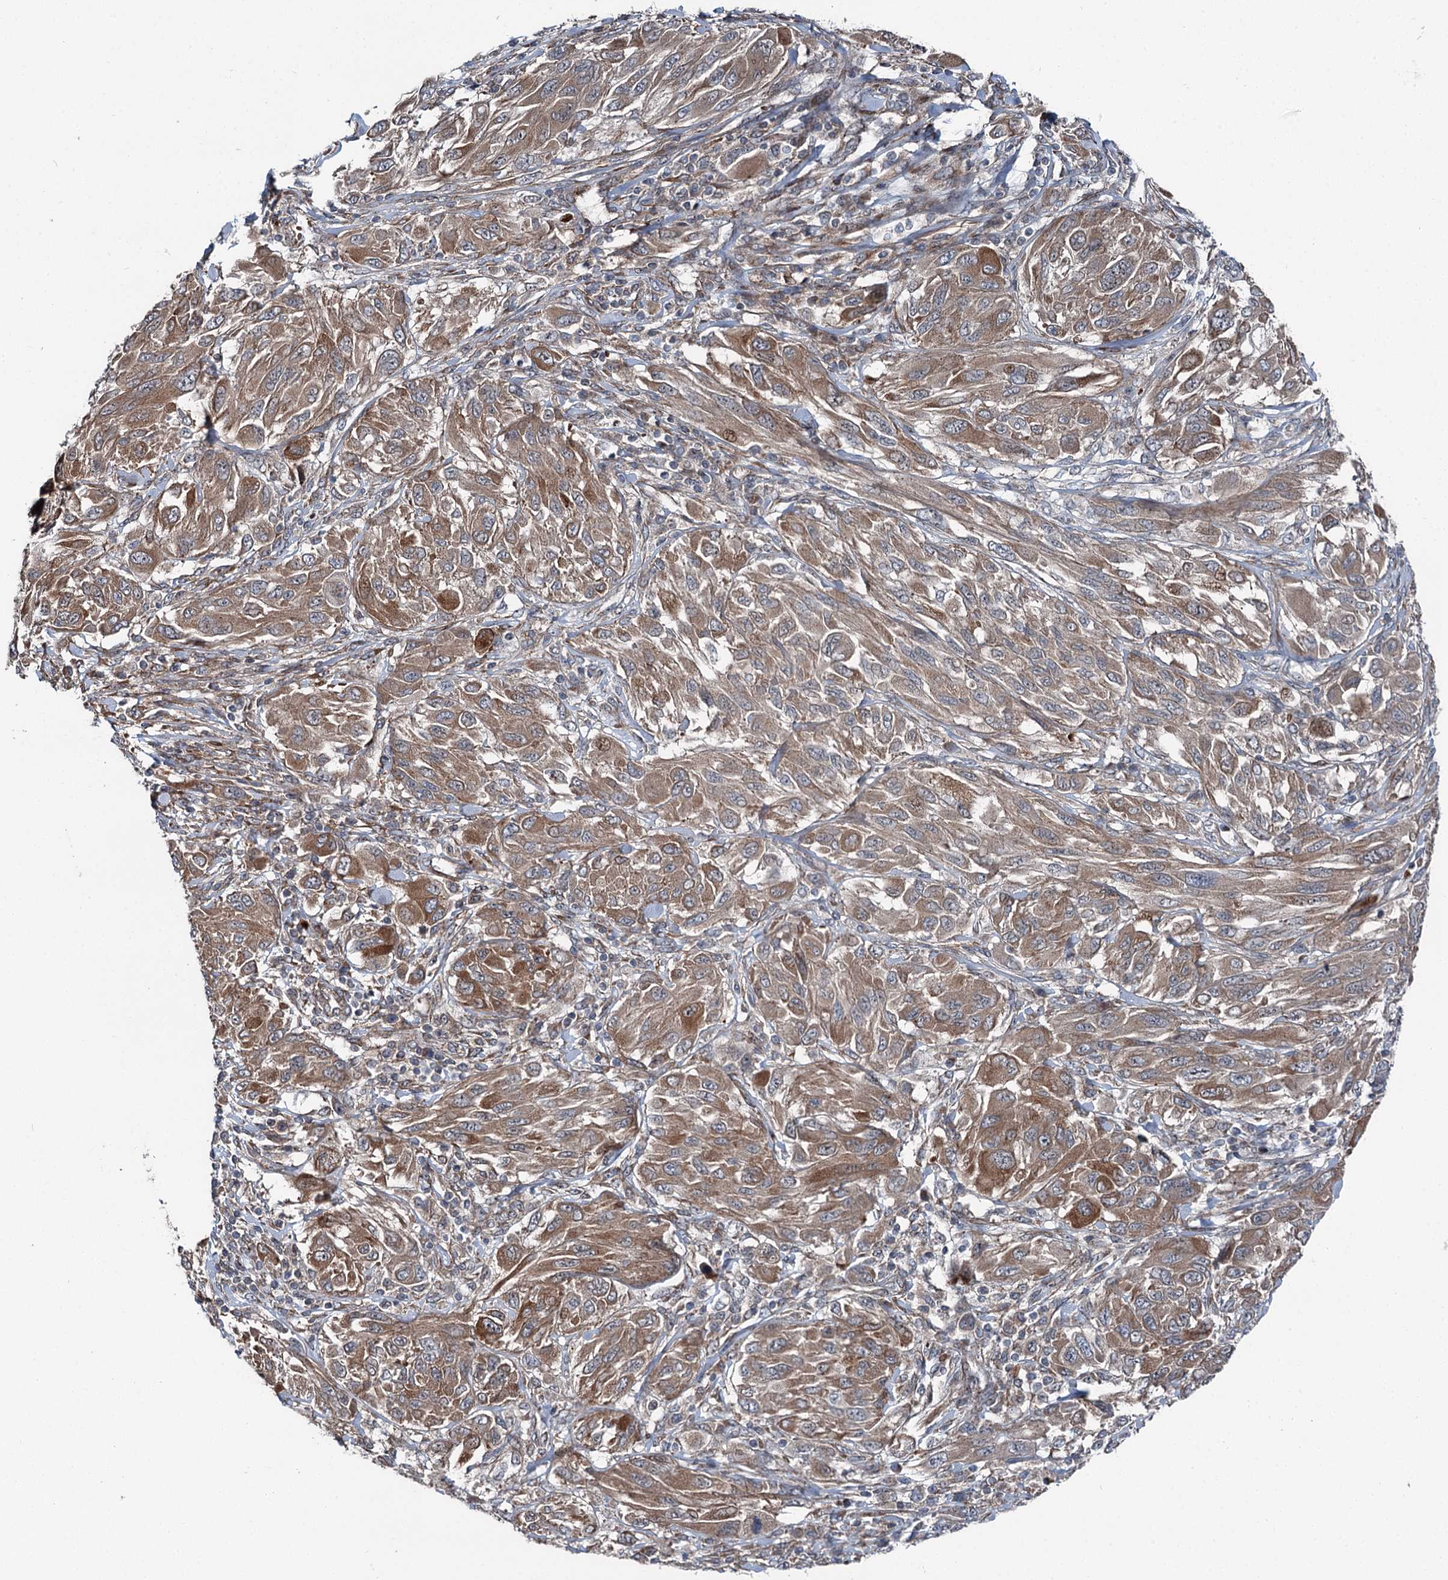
{"staining": {"intensity": "moderate", "quantity": ">75%", "location": "cytoplasmic/membranous"}, "tissue": "melanoma", "cell_type": "Tumor cells", "image_type": "cancer", "snomed": [{"axis": "morphology", "description": "Malignant melanoma, NOS"}, {"axis": "topography", "description": "Skin"}], "caption": "Protein expression analysis of human malignant melanoma reveals moderate cytoplasmic/membranous positivity in about >75% of tumor cells.", "gene": "POLR1D", "patient": {"sex": "female", "age": 91}}